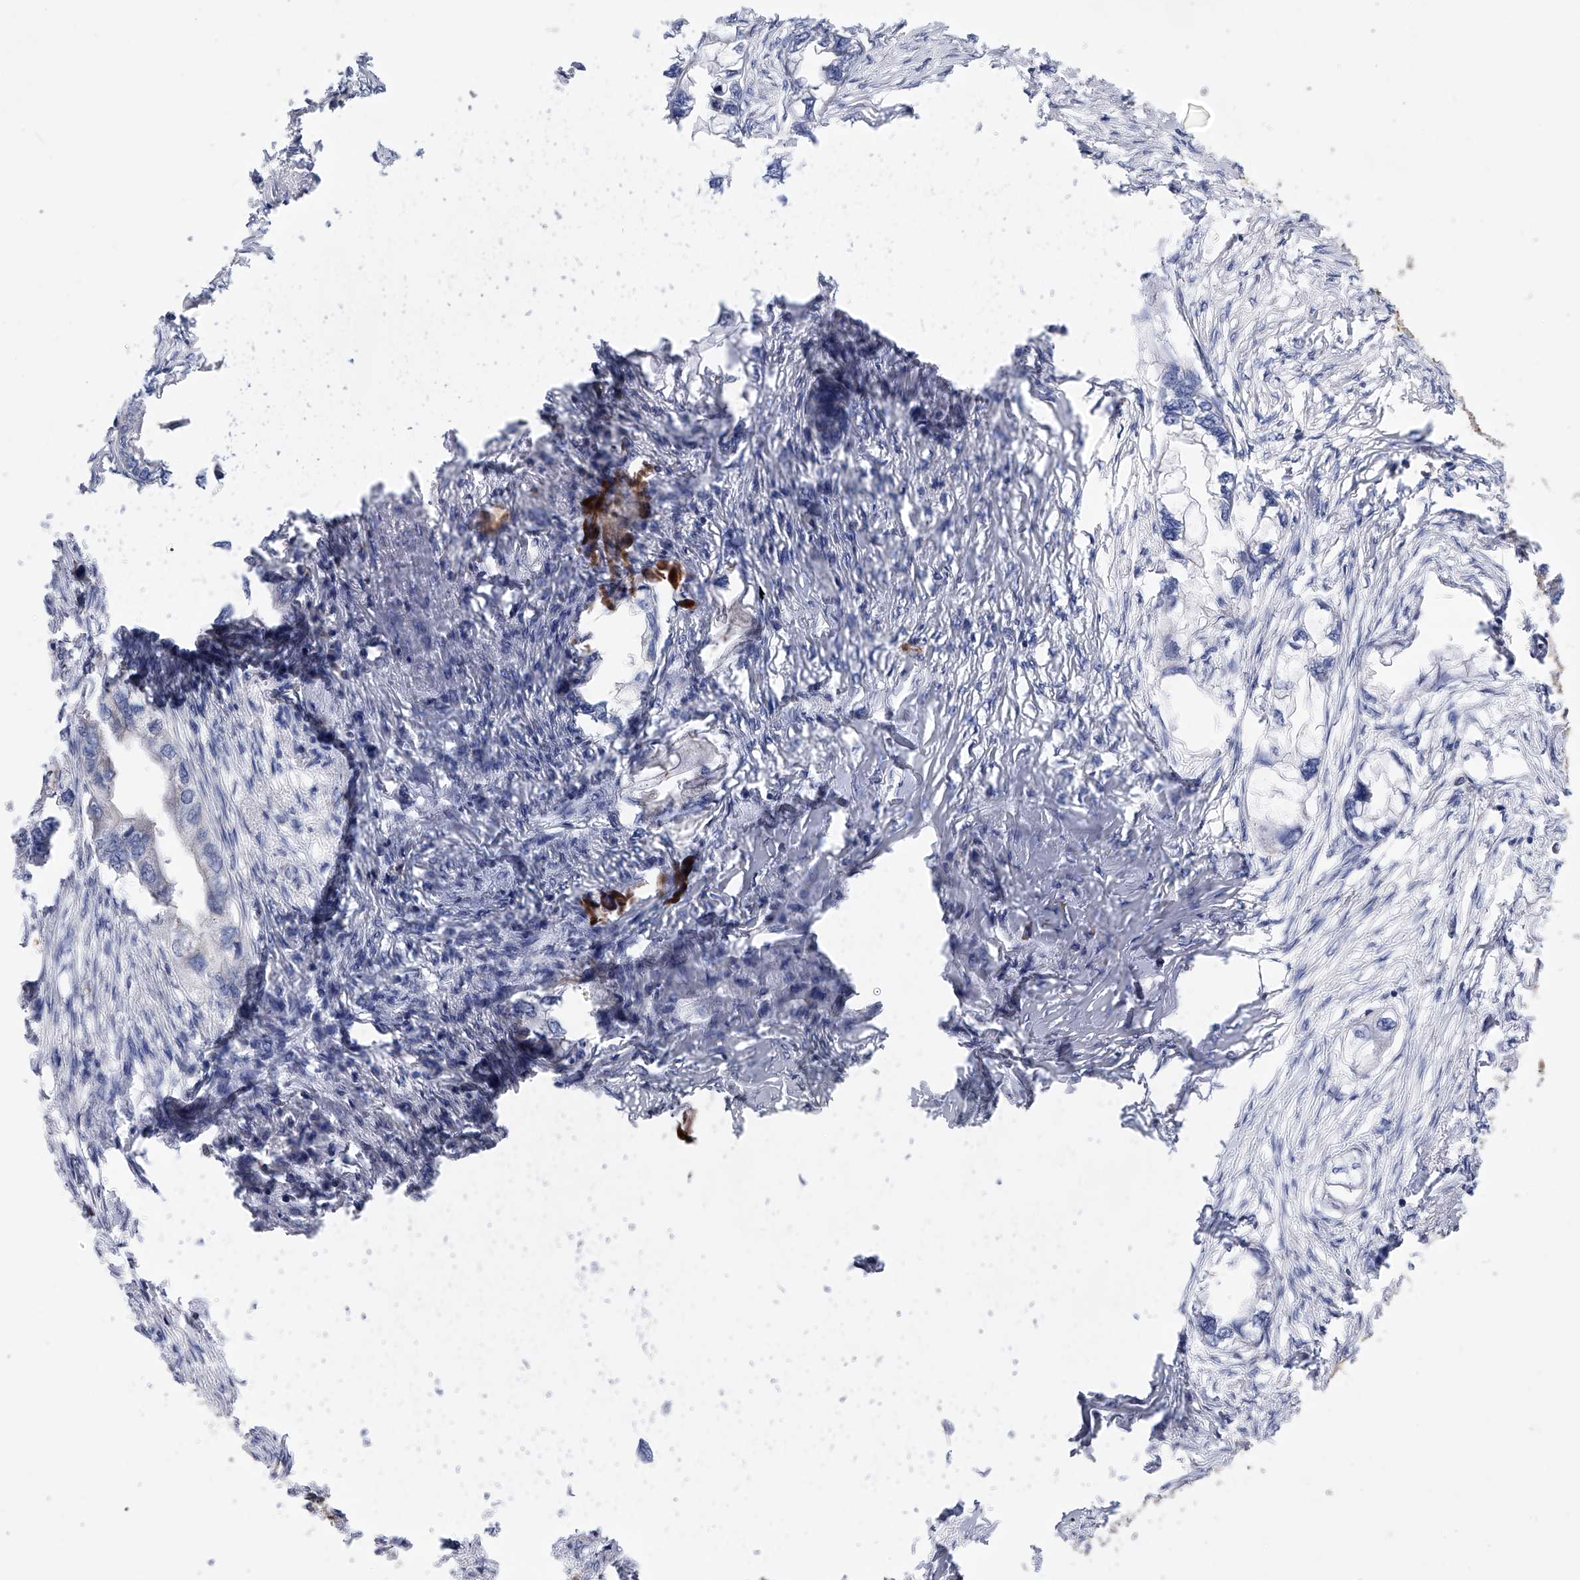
{"staining": {"intensity": "negative", "quantity": "none", "location": "none"}, "tissue": "endometrial cancer", "cell_type": "Tumor cells", "image_type": "cancer", "snomed": [{"axis": "morphology", "description": "Adenocarcinoma, NOS"}, {"axis": "morphology", "description": "Adenocarcinoma, metastatic, NOS"}, {"axis": "topography", "description": "Adipose tissue"}, {"axis": "topography", "description": "Endometrium"}], "caption": "This photomicrograph is of endometrial cancer stained with IHC to label a protein in brown with the nuclei are counter-stained blue. There is no staining in tumor cells. Nuclei are stained in blue.", "gene": "MLYCD", "patient": {"sex": "female", "age": 67}}